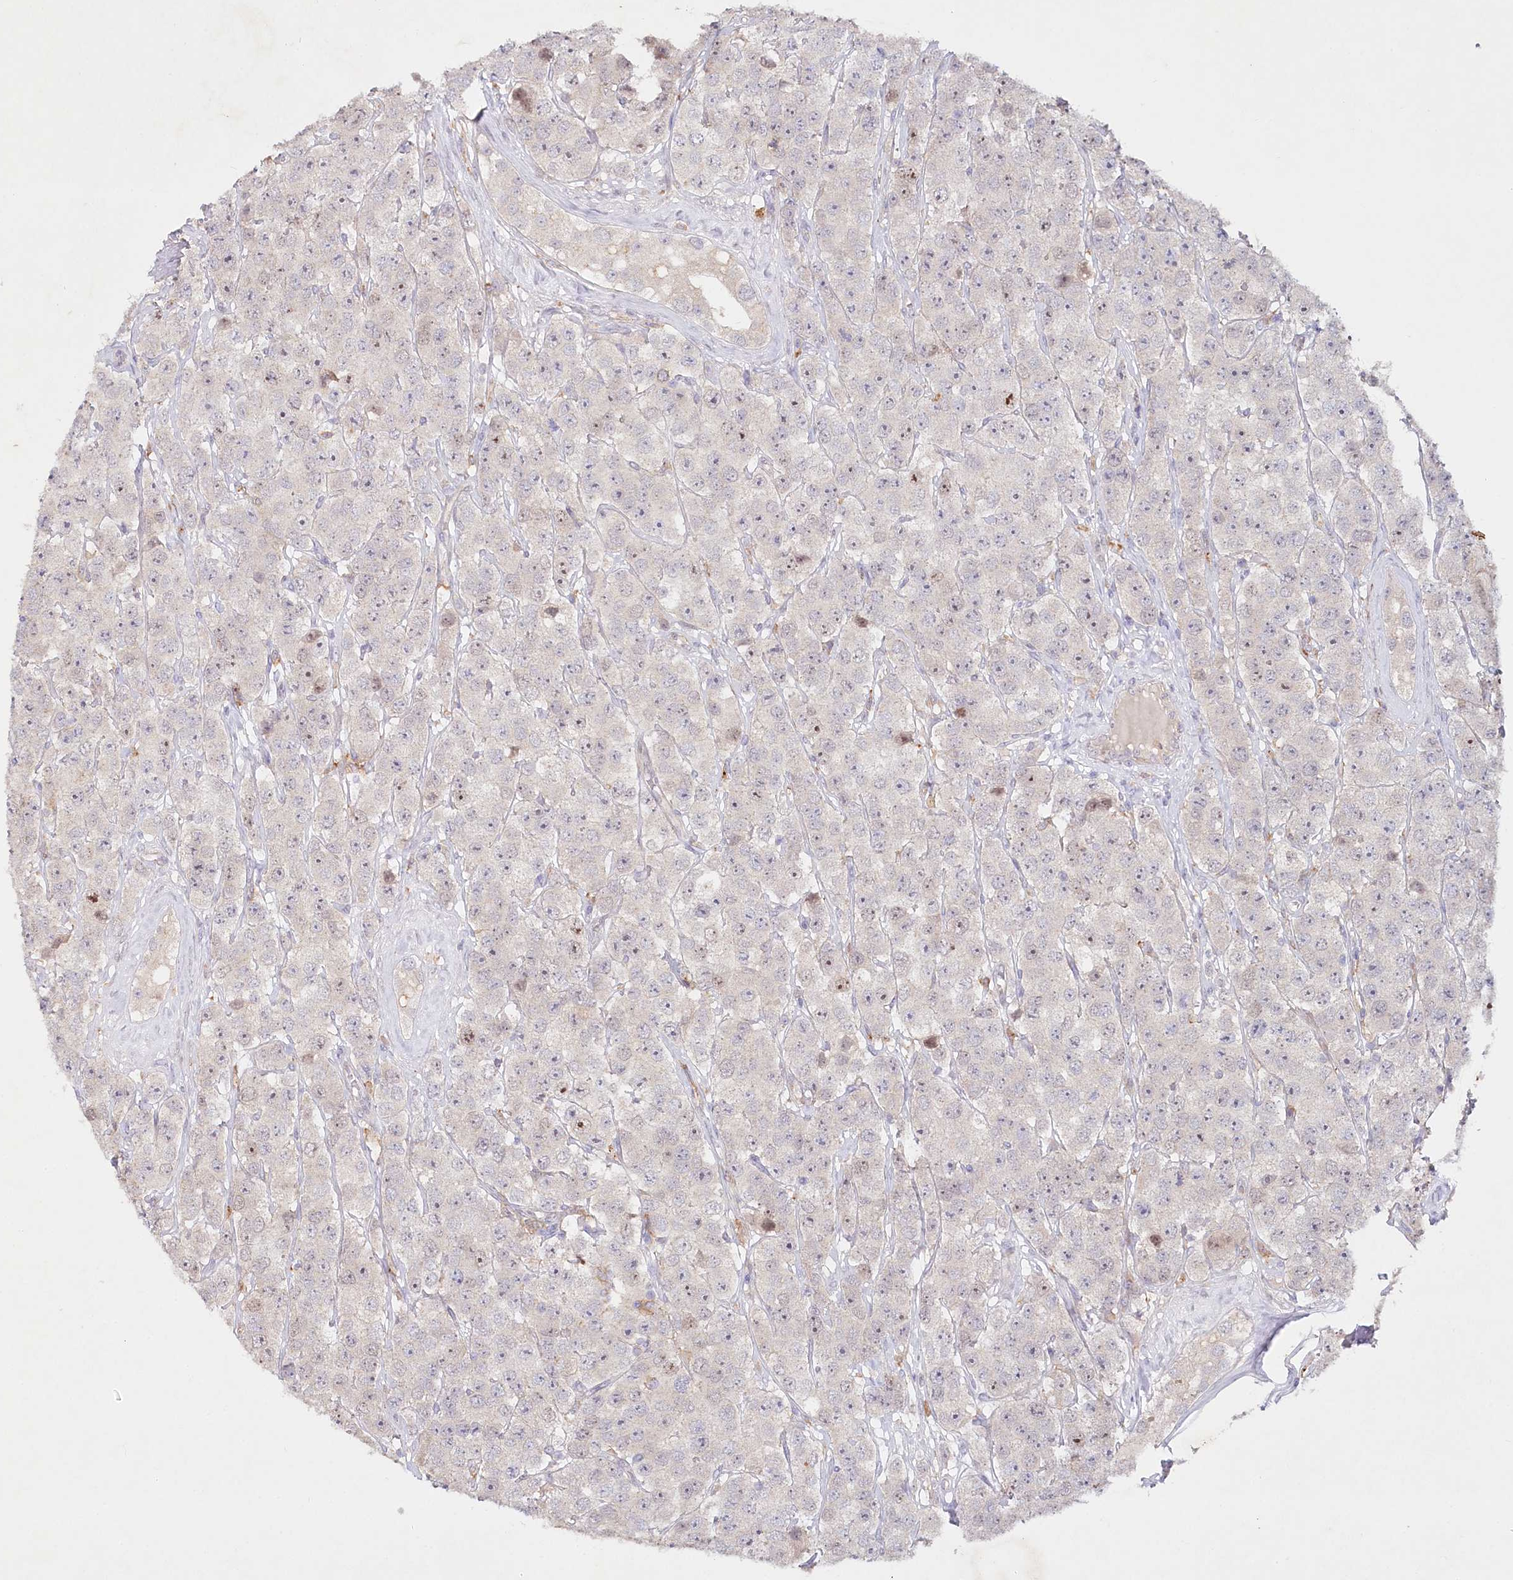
{"staining": {"intensity": "weak", "quantity": "<25%", "location": "nuclear"}, "tissue": "testis cancer", "cell_type": "Tumor cells", "image_type": "cancer", "snomed": [{"axis": "morphology", "description": "Seminoma, NOS"}, {"axis": "topography", "description": "Testis"}], "caption": "A high-resolution photomicrograph shows immunohistochemistry staining of testis cancer, which reveals no significant staining in tumor cells.", "gene": "ALDH3B1", "patient": {"sex": "male", "age": 28}}